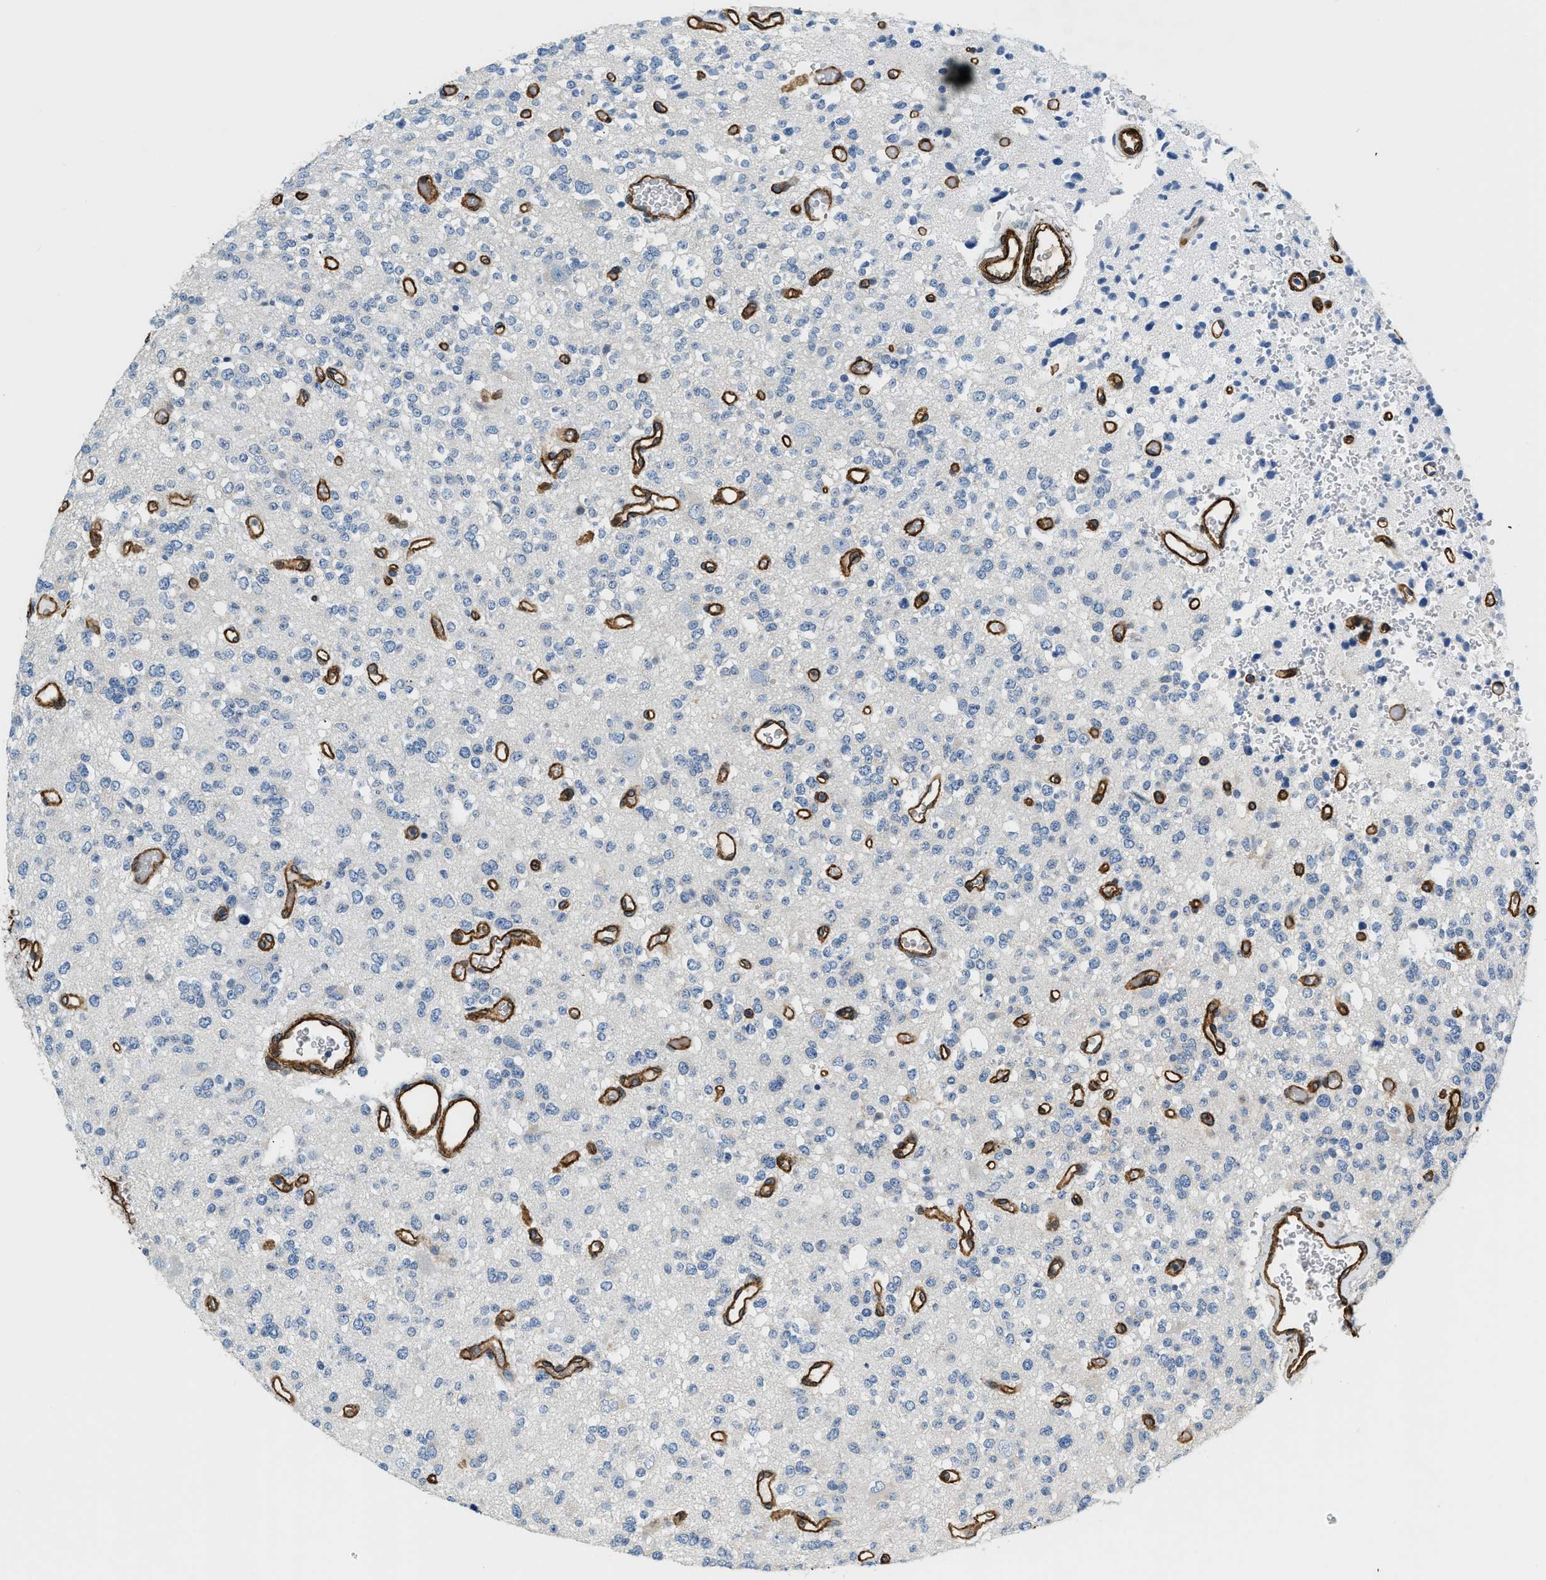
{"staining": {"intensity": "negative", "quantity": "none", "location": "none"}, "tissue": "glioma", "cell_type": "Tumor cells", "image_type": "cancer", "snomed": [{"axis": "morphology", "description": "Glioma, malignant, Low grade"}, {"axis": "topography", "description": "Brain"}], "caption": "Histopathology image shows no significant protein expression in tumor cells of glioma.", "gene": "TMEM43", "patient": {"sex": "male", "age": 38}}